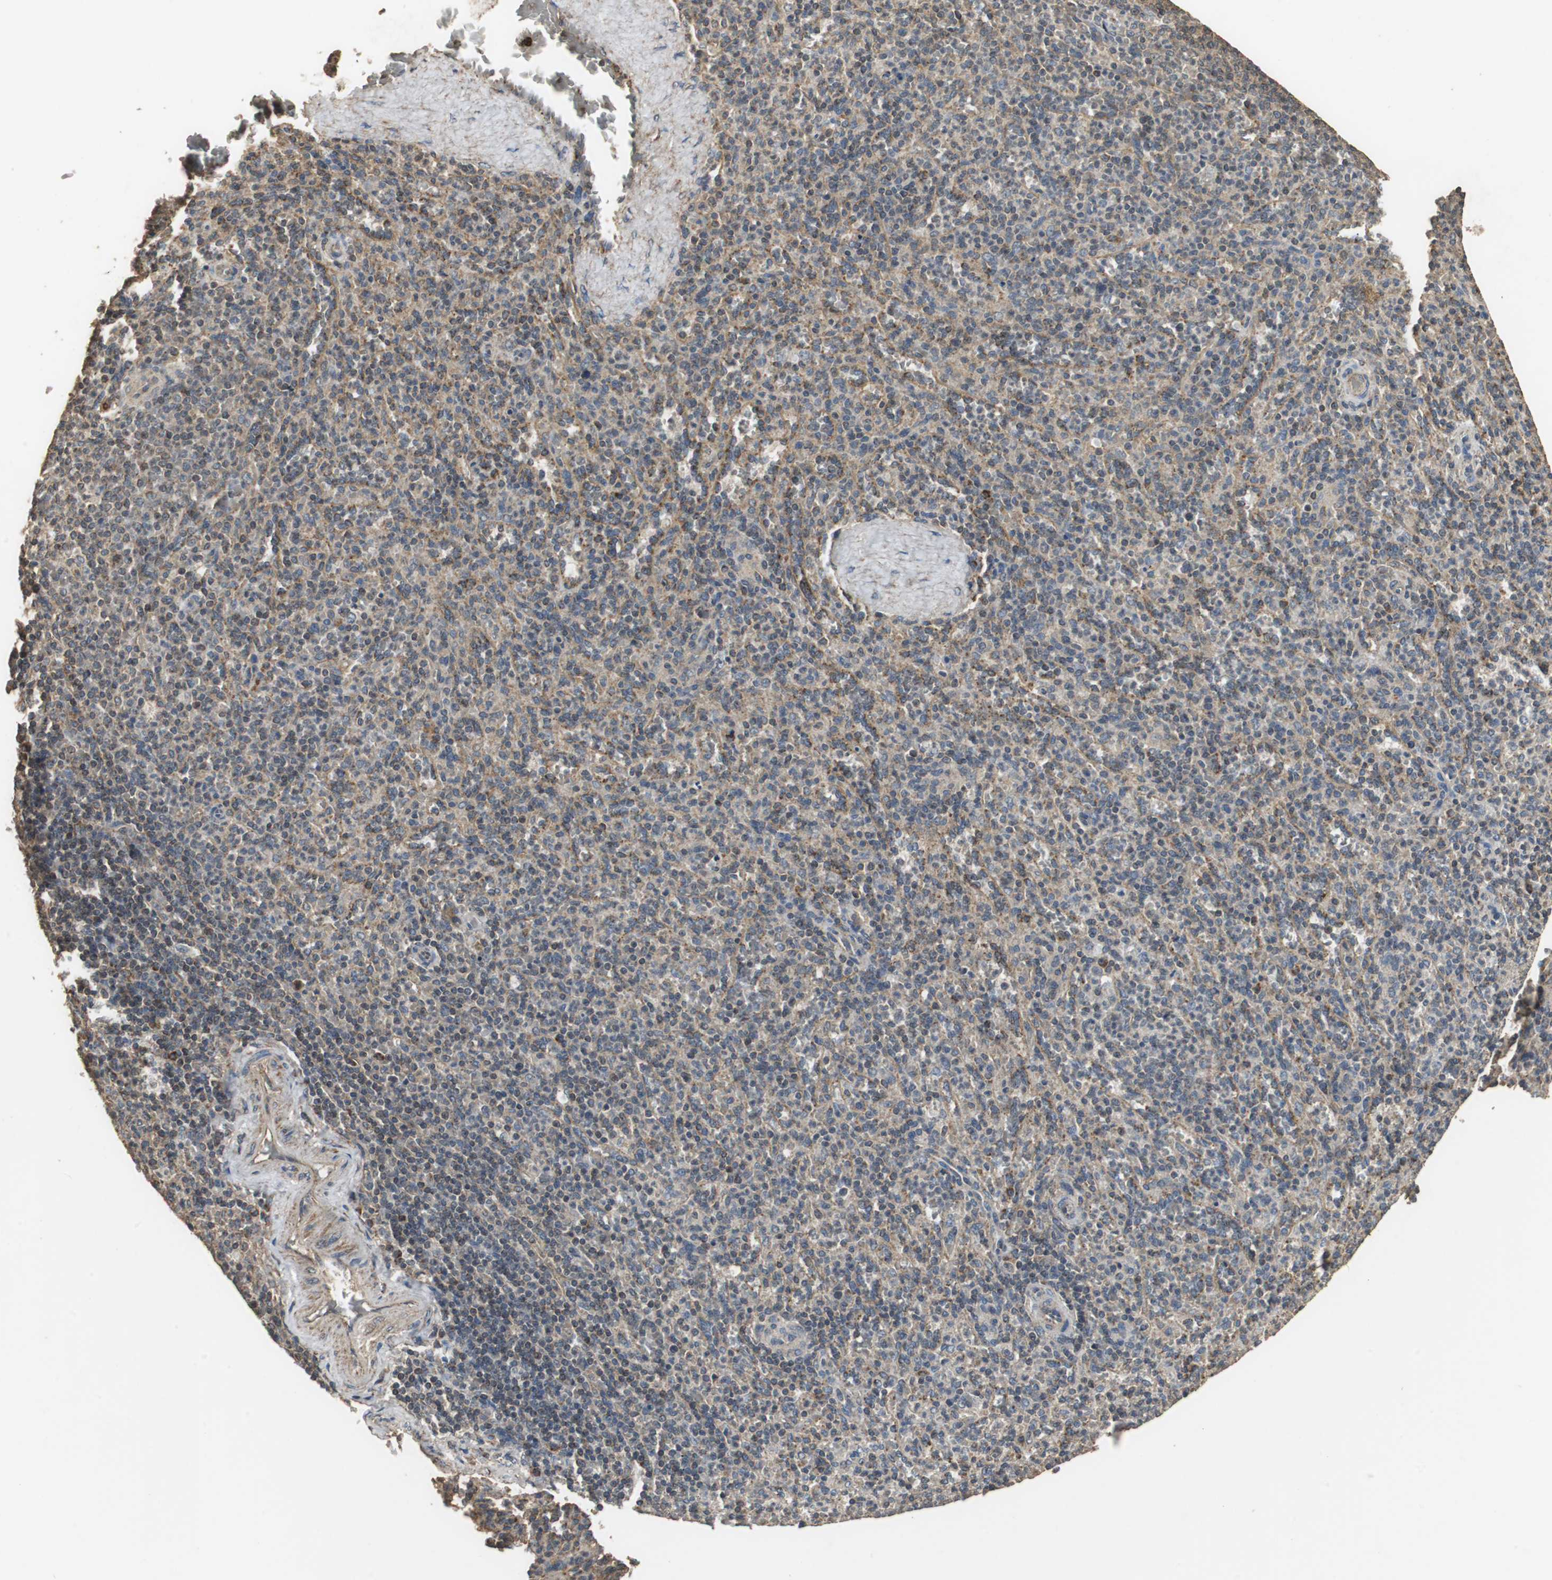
{"staining": {"intensity": "weak", "quantity": "<25%", "location": "cytoplasmic/membranous"}, "tissue": "spleen", "cell_type": "Cells in red pulp", "image_type": "normal", "snomed": [{"axis": "morphology", "description": "Normal tissue, NOS"}, {"axis": "topography", "description": "Spleen"}], "caption": "The image shows no staining of cells in red pulp in benign spleen. (Brightfield microscopy of DAB (3,3'-diaminobenzidine) immunohistochemistry at high magnification).", "gene": "NNT", "patient": {"sex": "male", "age": 36}}